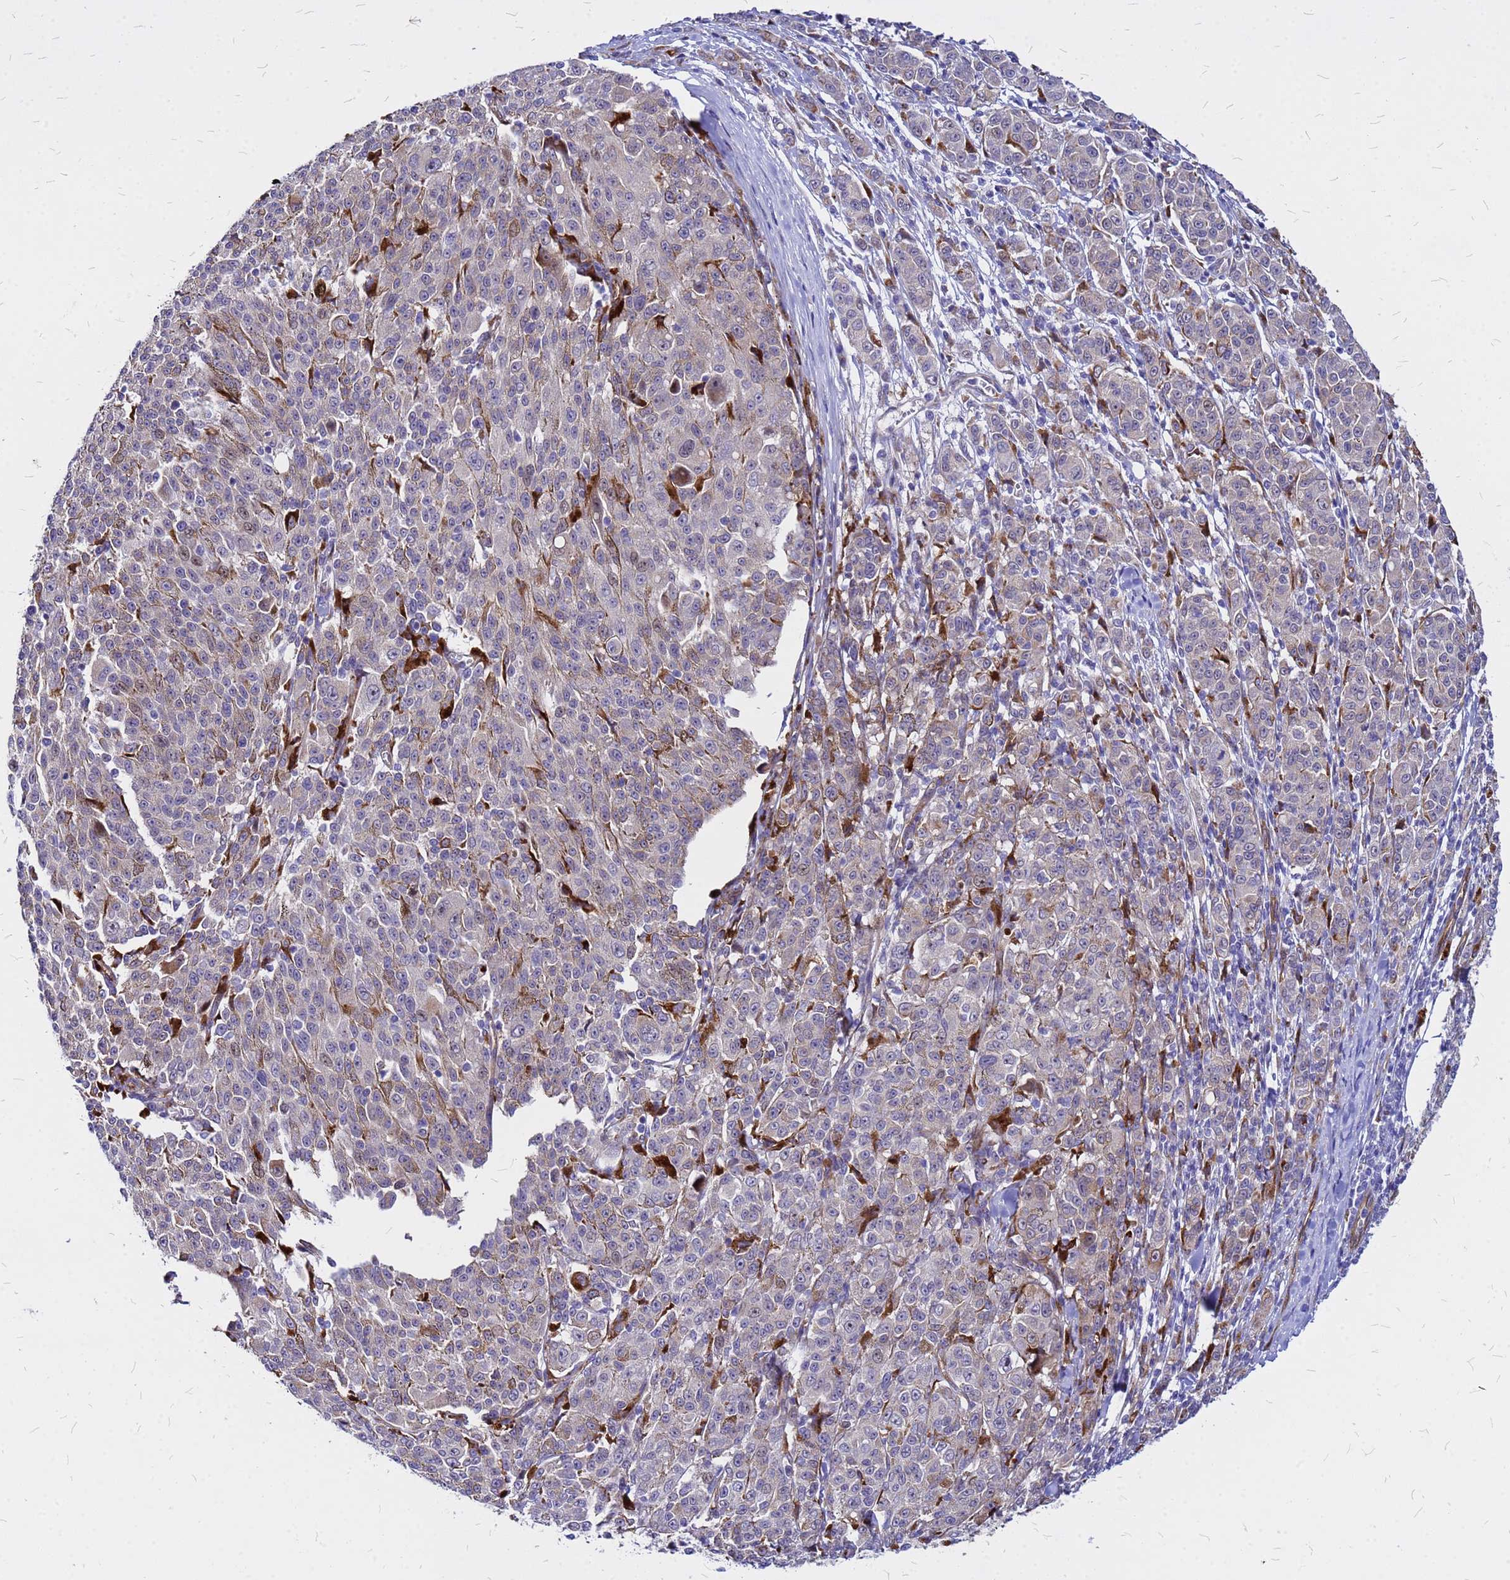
{"staining": {"intensity": "weak", "quantity": "<25%", "location": "cytoplasmic/membranous"}, "tissue": "melanoma", "cell_type": "Tumor cells", "image_type": "cancer", "snomed": [{"axis": "morphology", "description": "Malignant melanoma, NOS"}, {"axis": "topography", "description": "Skin"}], "caption": "Tumor cells are negative for protein expression in human malignant melanoma.", "gene": "NOSTRIN", "patient": {"sex": "female", "age": 52}}